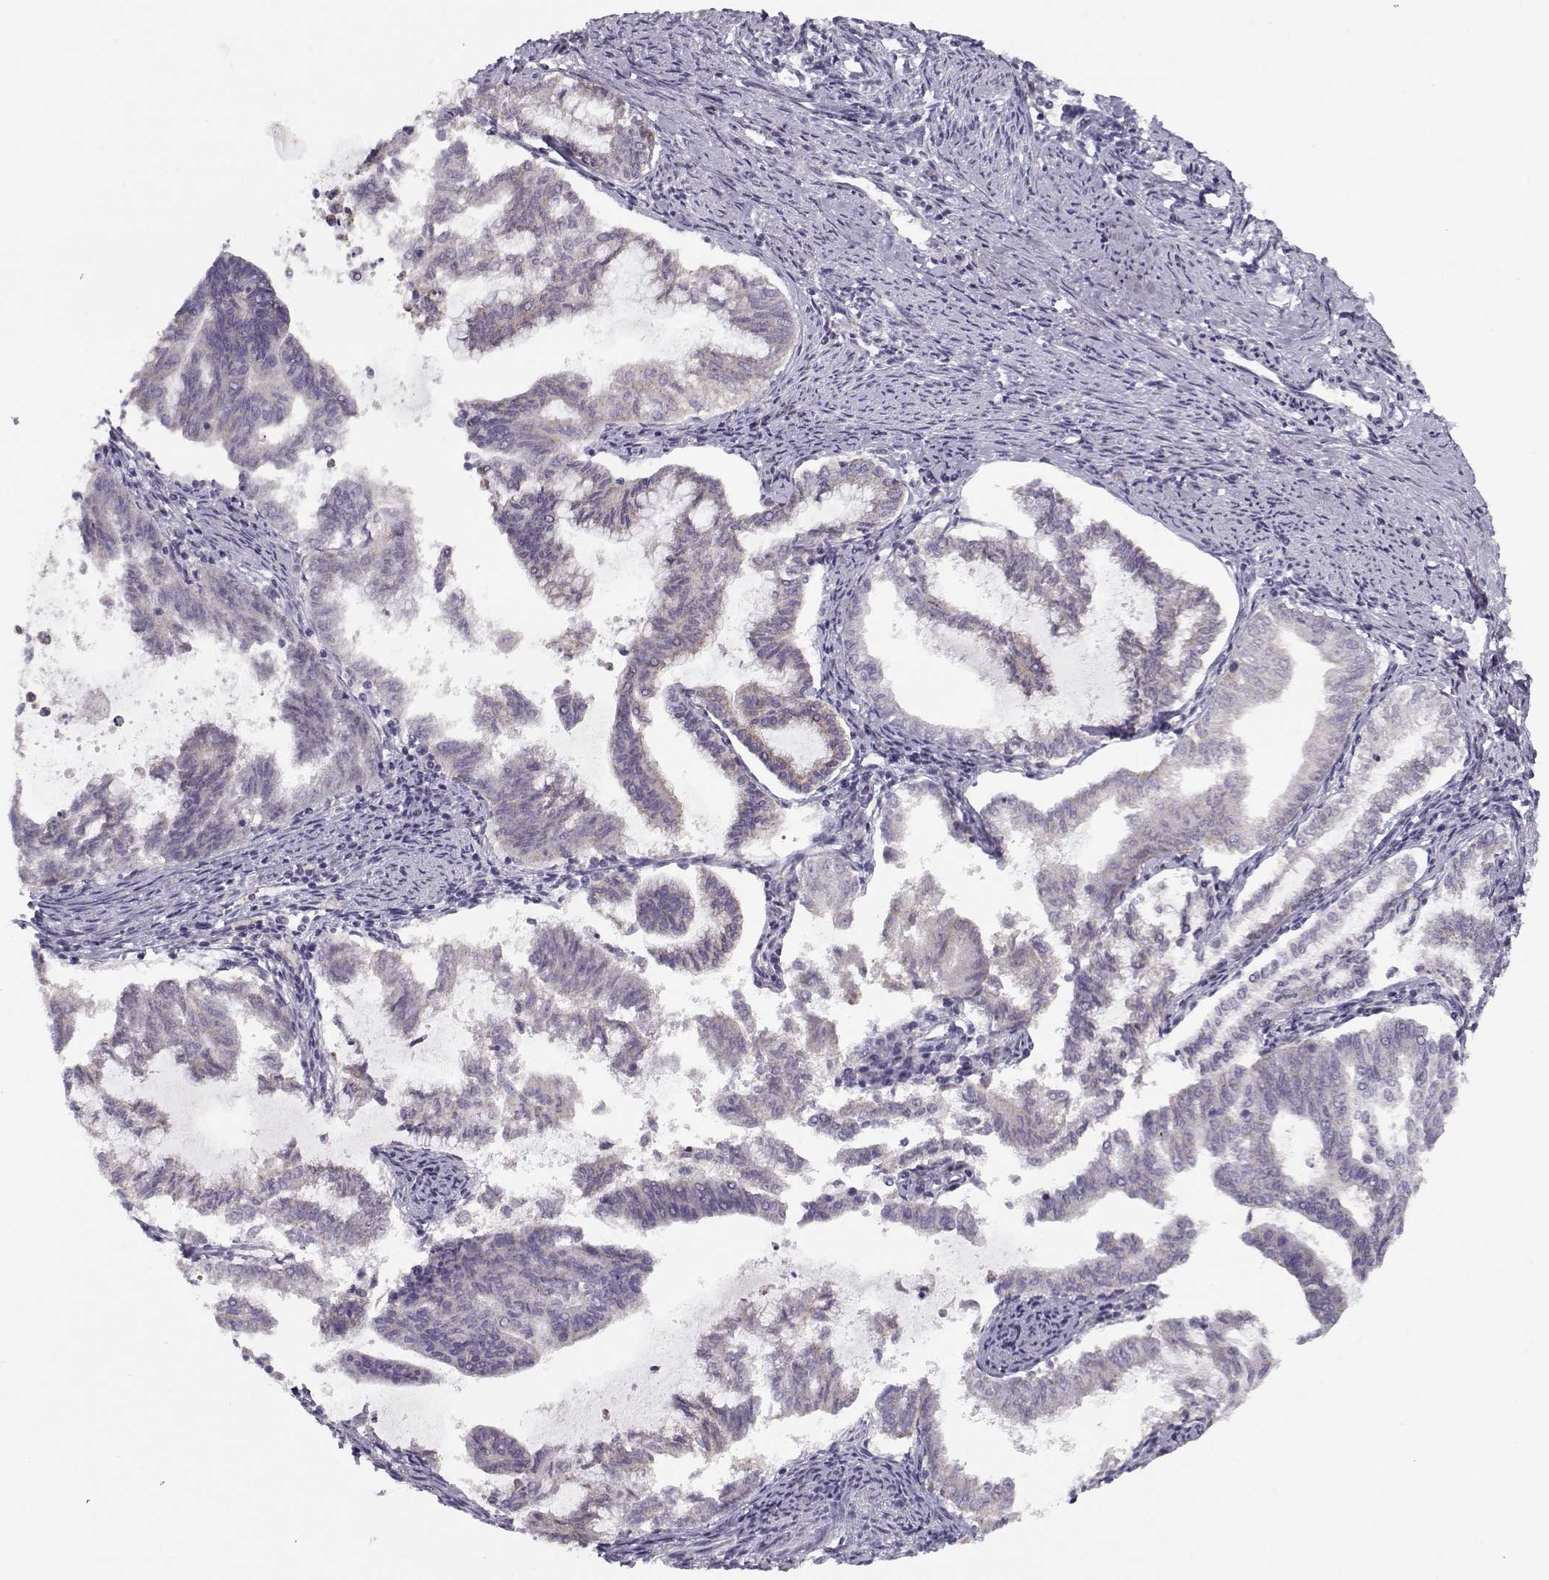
{"staining": {"intensity": "negative", "quantity": "none", "location": "none"}, "tissue": "endometrial cancer", "cell_type": "Tumor cells", "image_type": "cancer", "snomed": [{"axis": "morphology", "description": "Adenocarcinoma, NOS"}, {"axis": "topography", "description": "Endometrium"}], "caption": "Immunohistochemical staining of human endometrial cancer demonstrates no significant positivity in tumor cells.", "gene": "KLF17", "patient": {"sex": "female", "age": 79}}